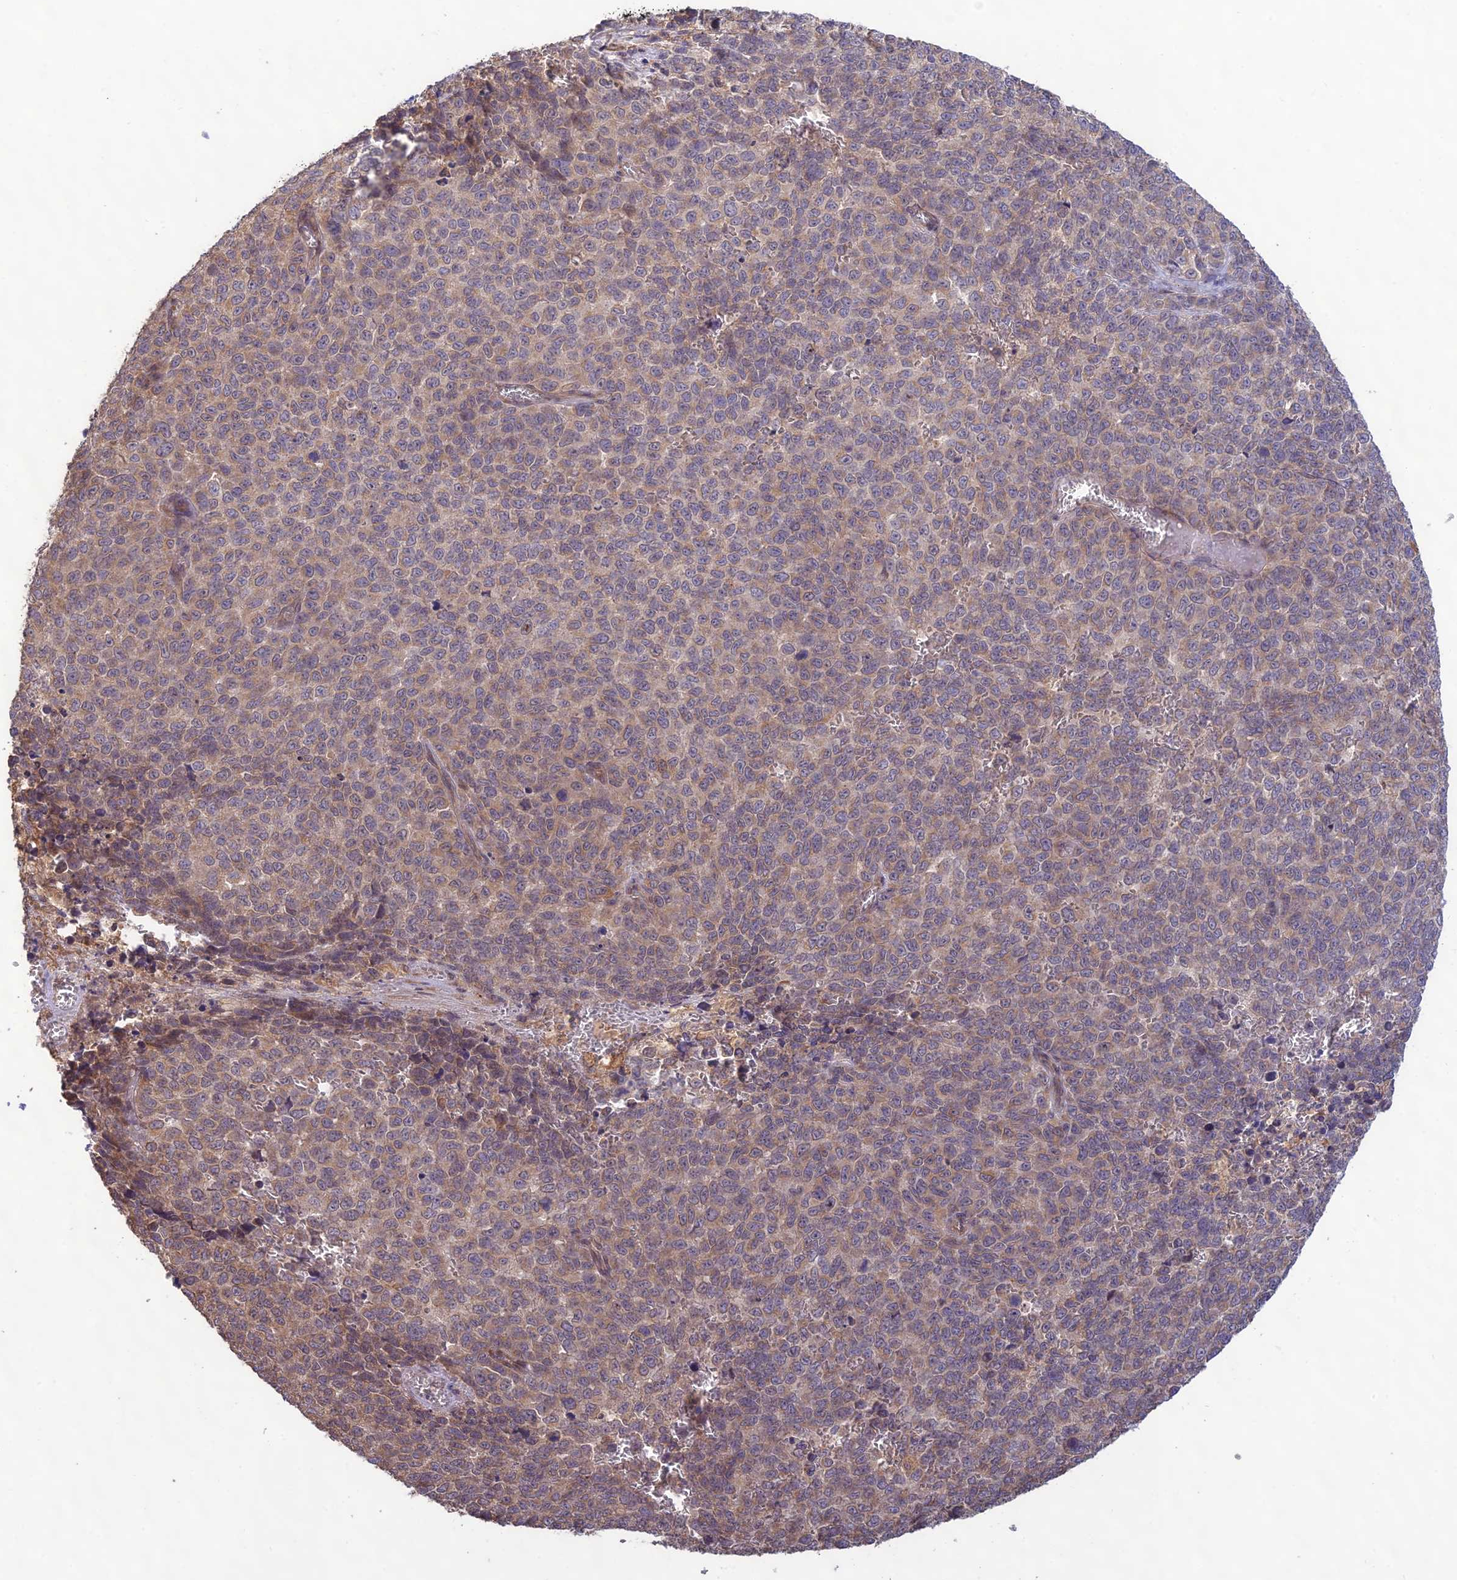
{"staining": {"intensity": "weak", "quantity": ">75%", "location": "cytoplasmic/membranous"}, "tissue": "melanoma", "cell_type": "Tumor cells", "image_type": "cancer", "snomed": [{"axis": "morphology", "description": "Malignant melanoma, NOS"}, {"axis": "topography", "description": "Nose, NOS"}], "caption": "DAB immunohistochemical staining of human melanoma displays weak cytoplasmic/membranous protein positivity in about >75% of tumor cells.", "gene": "MRNIP", "patient": {"sex": "female", "age": 48}}